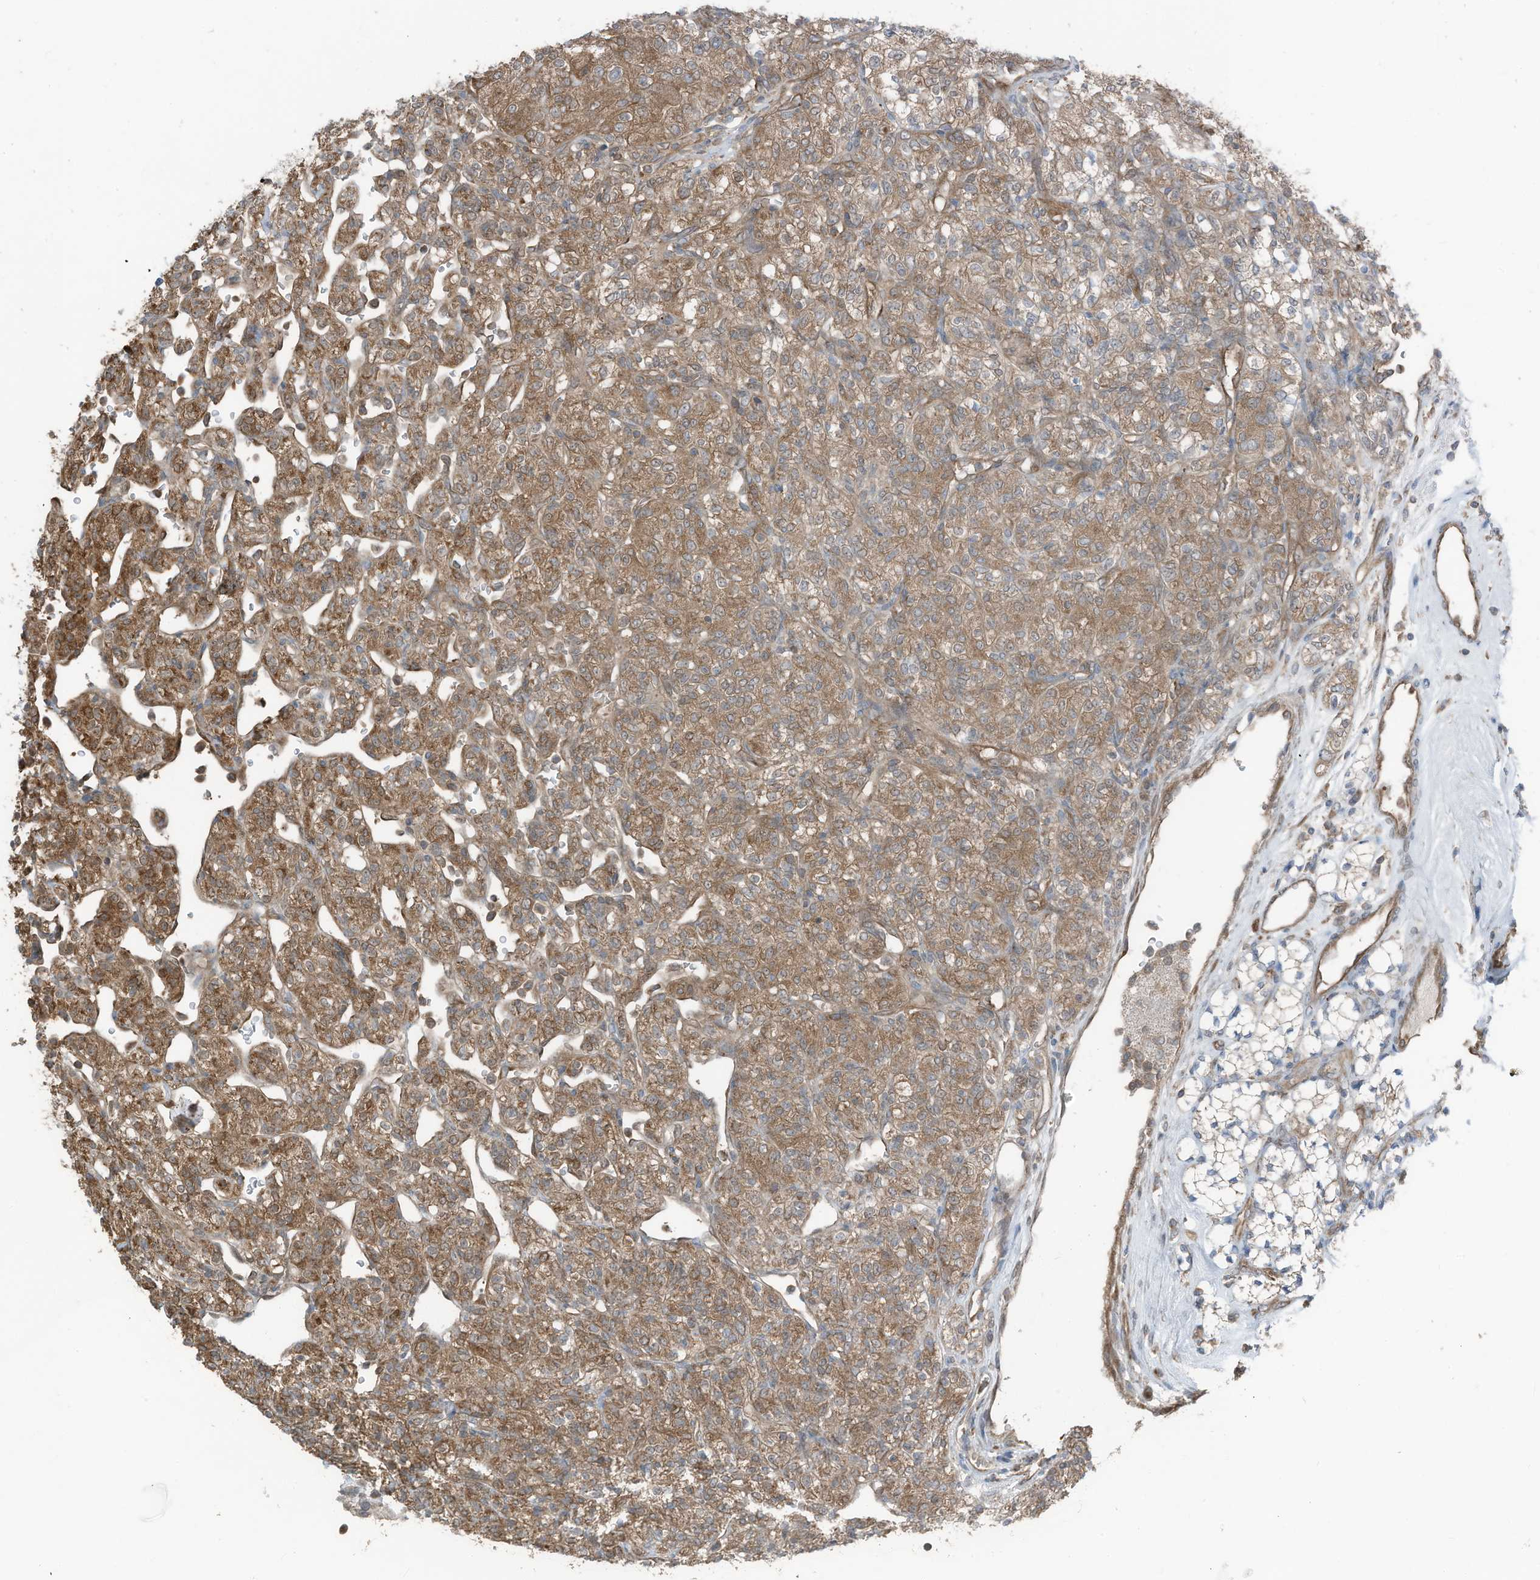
{"staining": {"intensity": "moderate", "quantity": ">75%", "location": "cytoplasmic/membranous"}, "tissue": "renal cancer", "cell_type": "Tumor cells", "image_type": "cancer", "snomed": [{"axis": "morphology", "description": "Adenocarcinoma, NOS"}, {"axis": "topography", "description": "Kidney"}], "caption": "A photomicrograph showing moderate cytoplasmic/membranous positivity in approximately >75% of tumor cells in renal cancer (adenocarcinoma), as visualized by brown immunohistochemical staining.", "gene": "TXNDC9", "patient": {"sex": "male", "age": 77}}